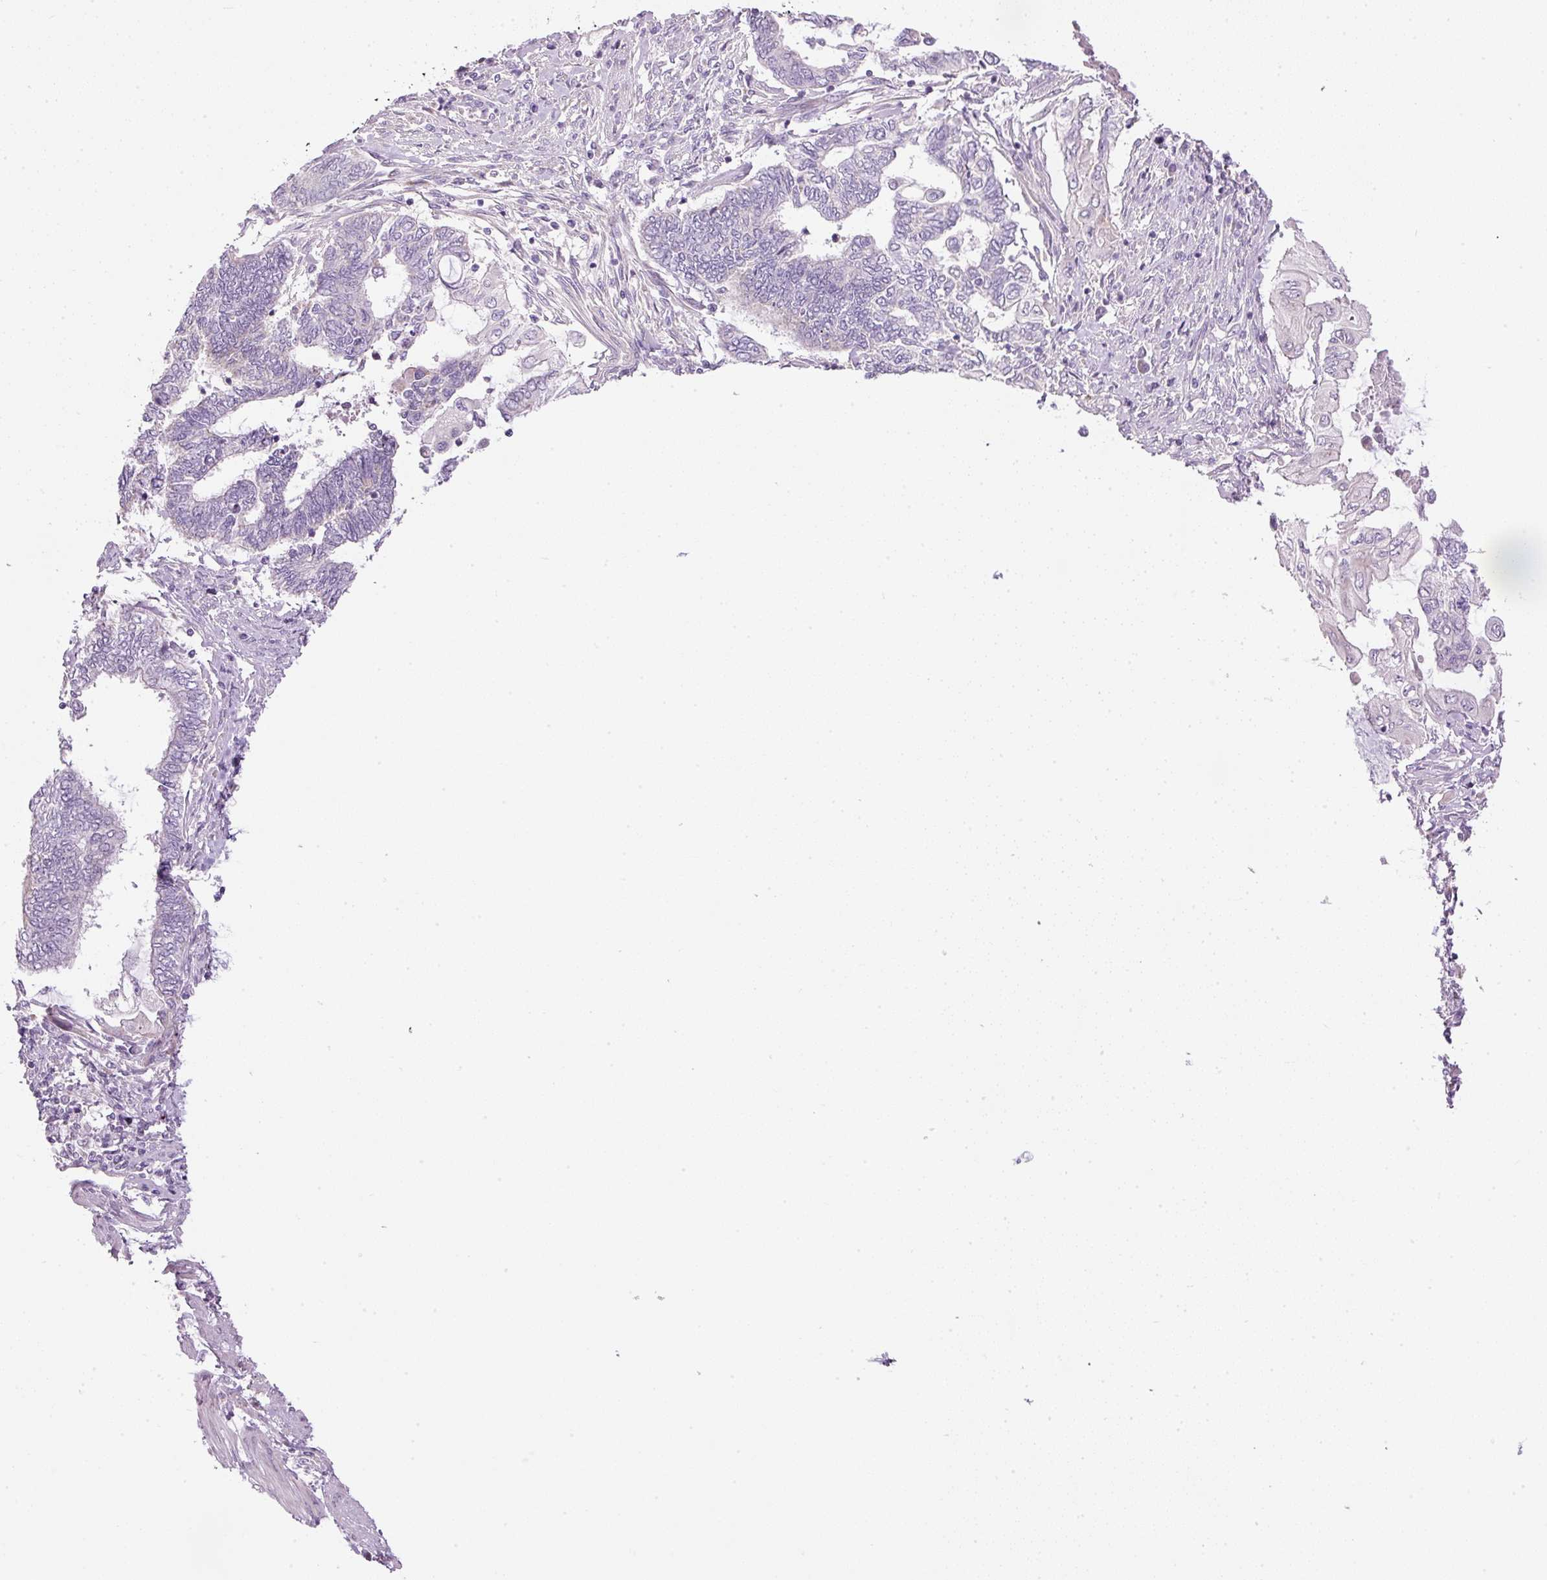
{"staining": {"intensity": "negative", "quantity": "none", "location": "none"}, "tissue": "cervical cancer", "cell_type": "Tumor cells", "image_type": "cancer", "snomed": [{"axis": "morphology", "description": "Squamous cell carcinoma, NOS"}, {"axis": "topography", "description": "Cervix"}], "caption": "This is a micrograph of immunohistochemistry staining of cervical squamous cell carcinoma, which shows no expression in tumor cells. The staining was performed using DAB to visualize the protein expression in brown, while the nuclei were stained in blue with hematoxylin (Magnification: 20x).", "gene": "KPNA5", "patient": {"sex": "female", "age": 35}}